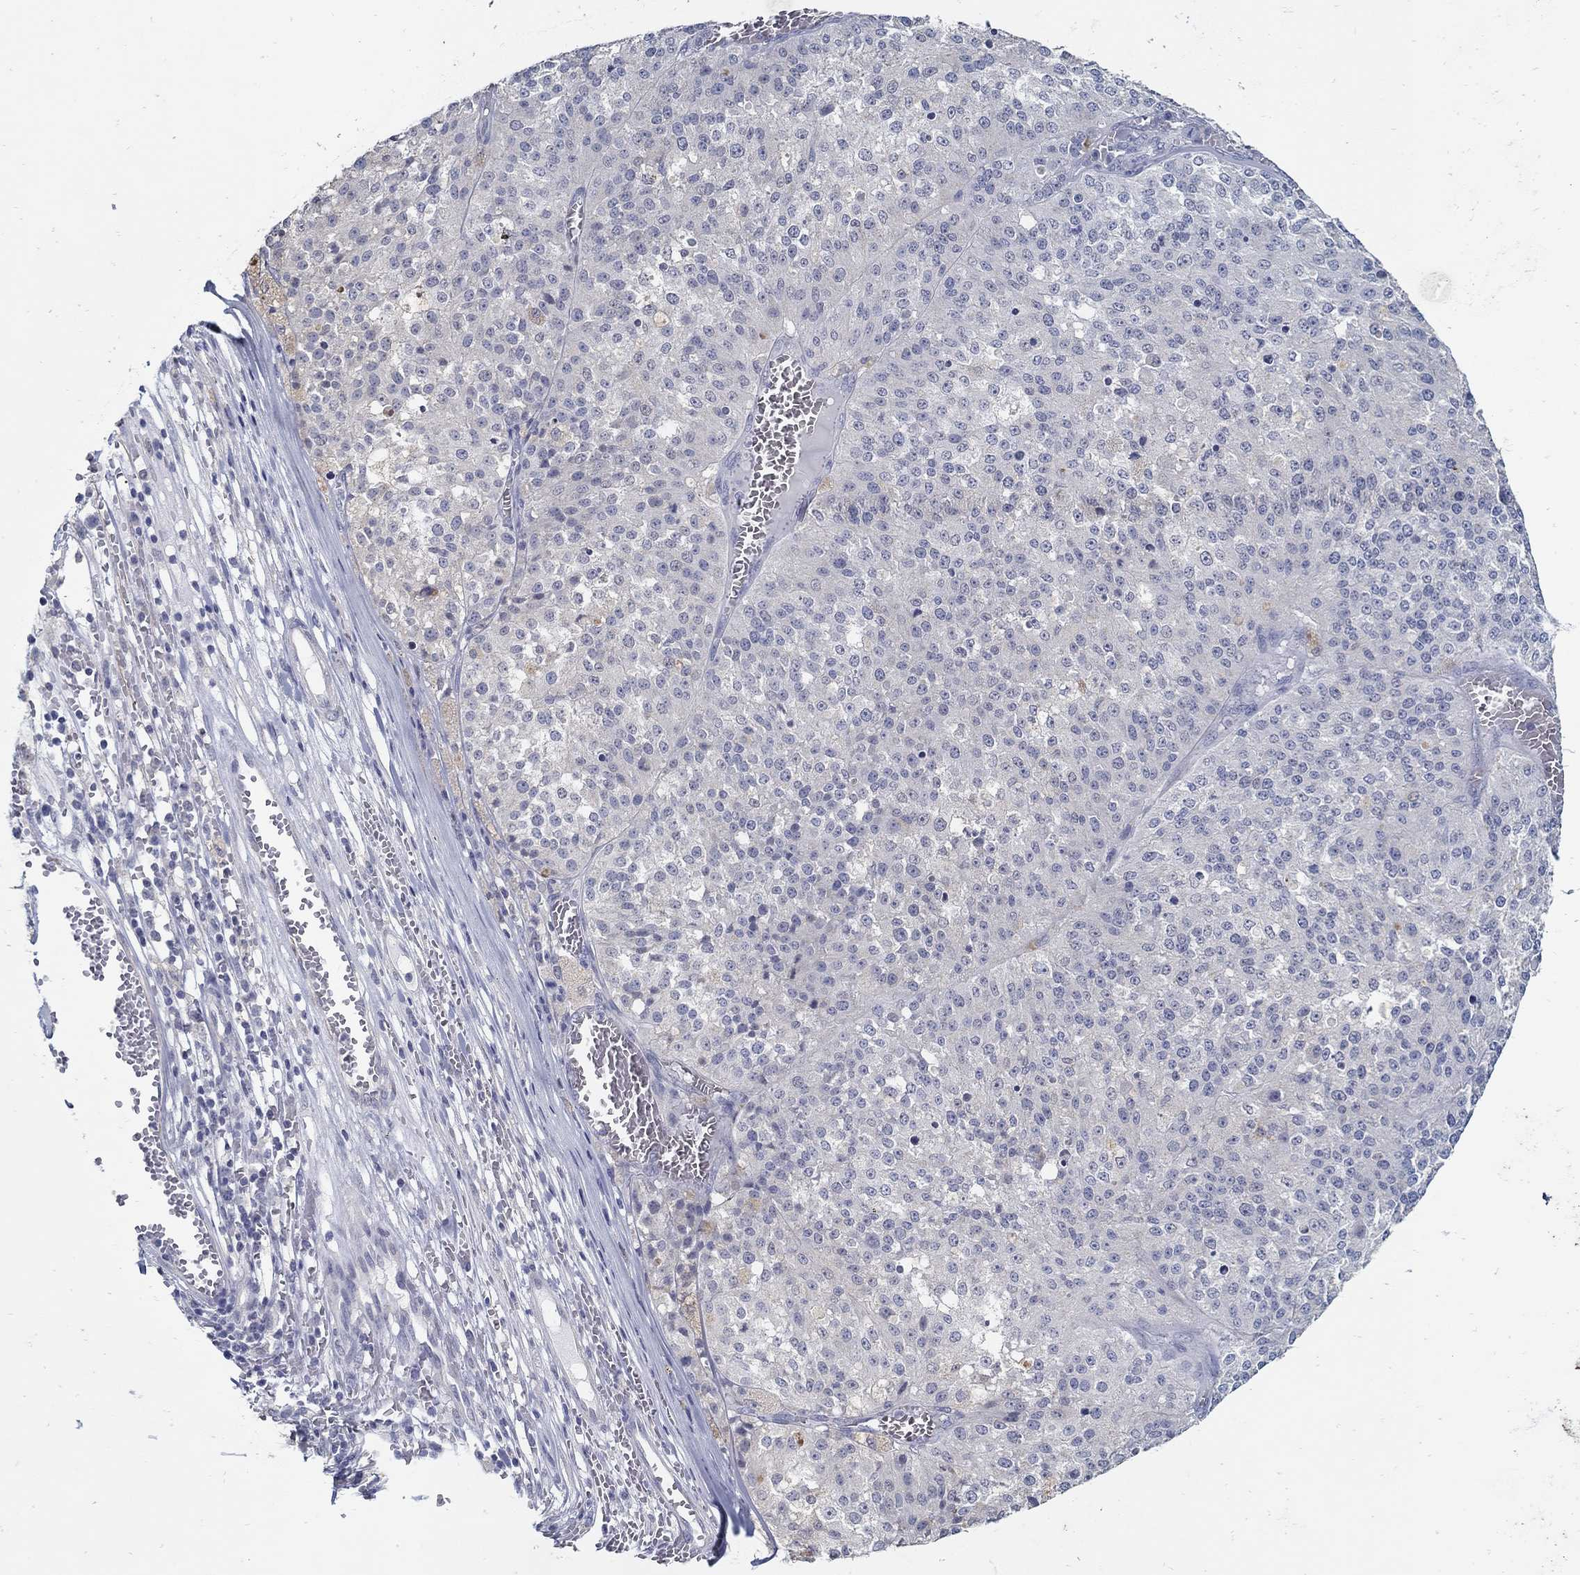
{"staining": {"intensity": "negative", "quantity": "none", "location": "none"}, "tissue": "melanoma", "cell_type": "Tumor cells", "image_type": "cancer", "snomed": [{"axis": "morphology", "description": "Malignant melanoma, Metastatic site"}, {"axis": "topography", "description": "Lymph node"}], "caption": "A high-resolution micrograph shows IHC staining of malignant melanoma (metastatic site), which reveals no significant expression in tumor cells. (IHC, brightfield microscopy, high magnification).", "gene": "USP29", "patient": {"sex": "female", "age": 64}}